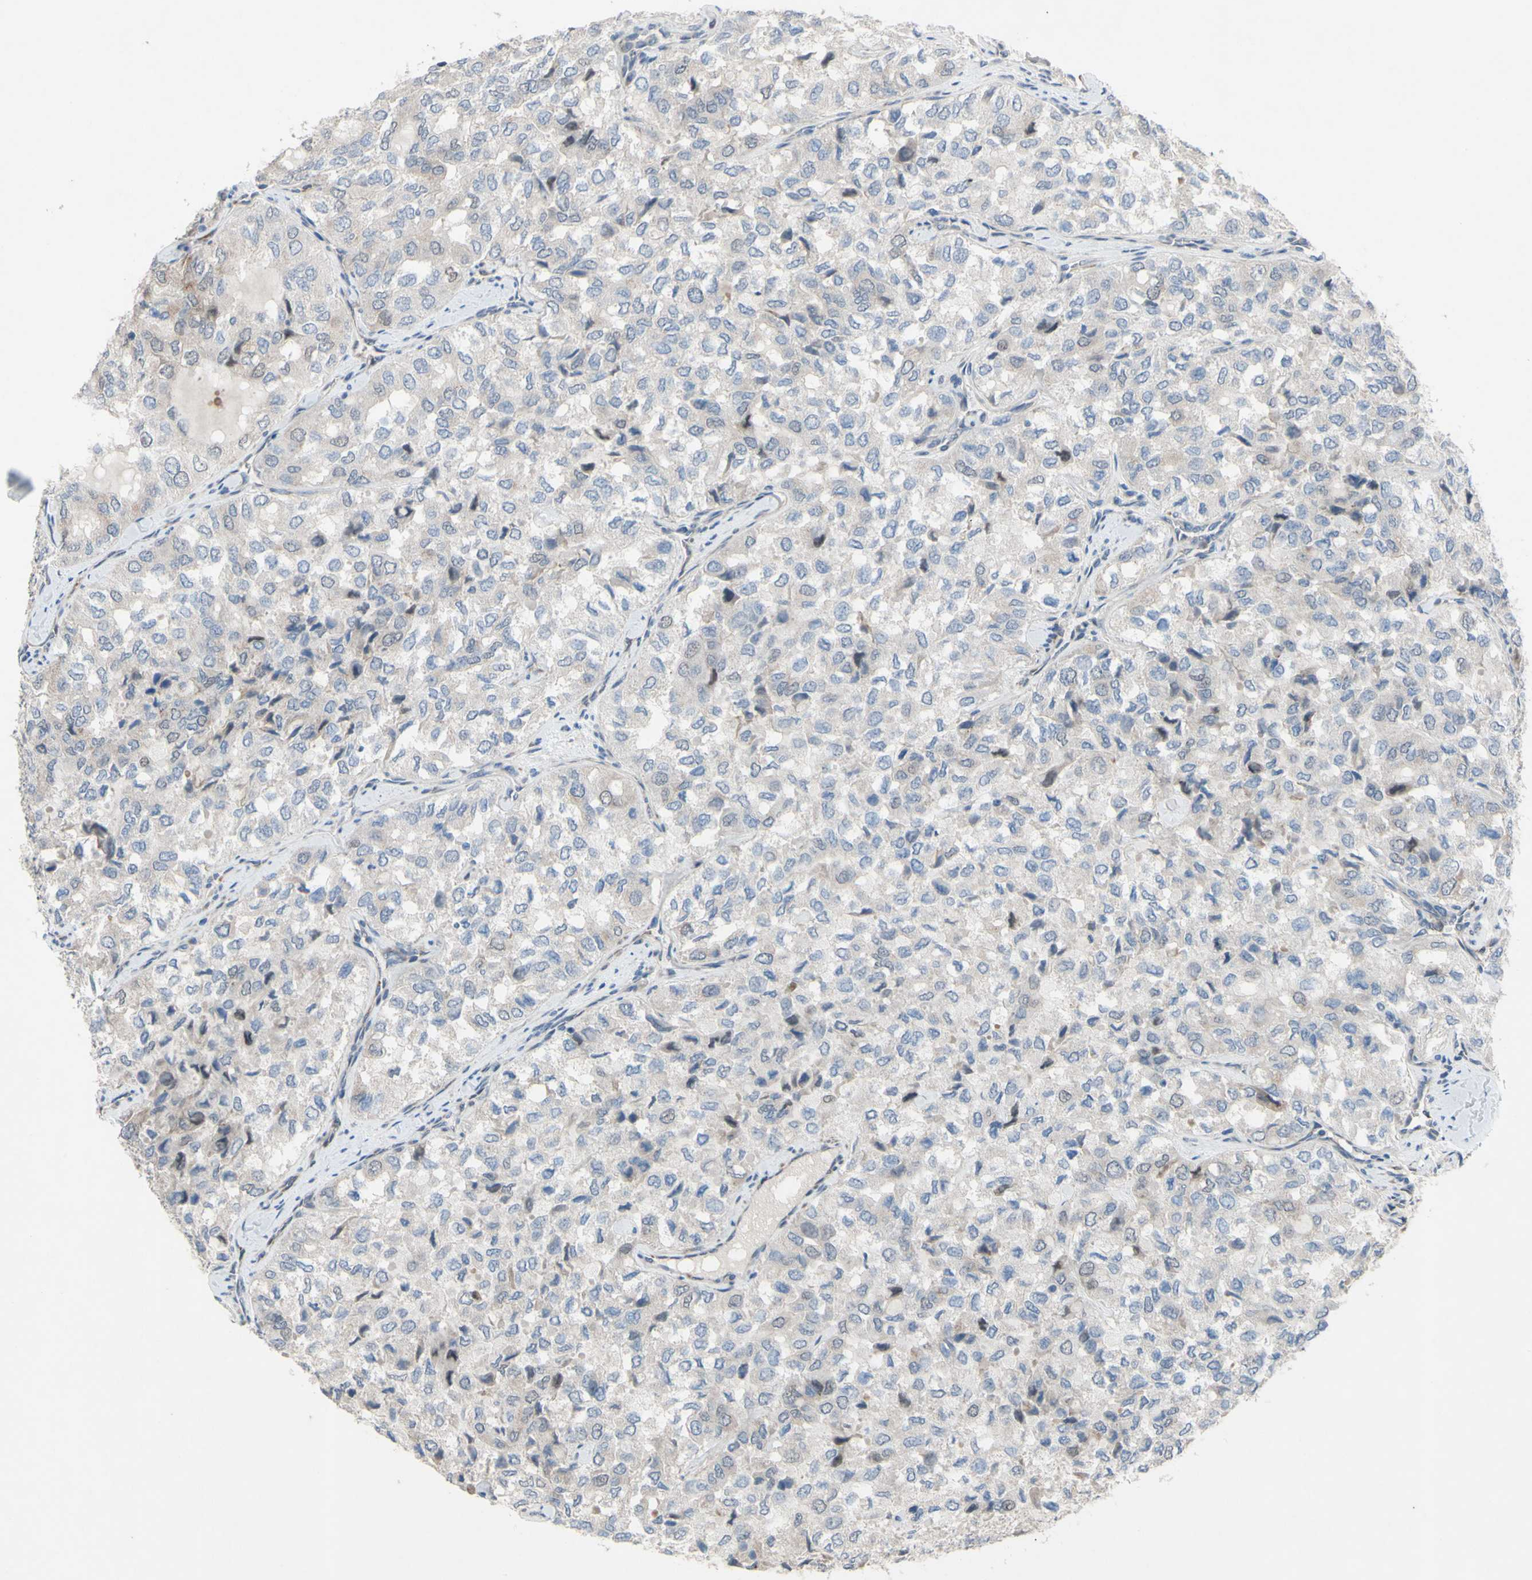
{"staining": {"intensity": "weak", "quantity": ">75%", "location": "cytoplasmic/membranous"}, "tissue": "thyroid cancer", "cell_type": "Tumor cells", "image_type": "cancer", "snomed": [{"axis": "morphology", "description": "Follicular adenoma carcinoma, NOS"}, {"axis": "topography", "description": "Thyroid gland"}], "caption": "Immunohistochemical staining of human thyroid follicular adenoma carcinoma demonstrates weak cytoplasmic/membranous protein expression in about >75% of tumor cells.", "gene": "GRAMD2B", "patient": {"sex": "male", "age": 75}}